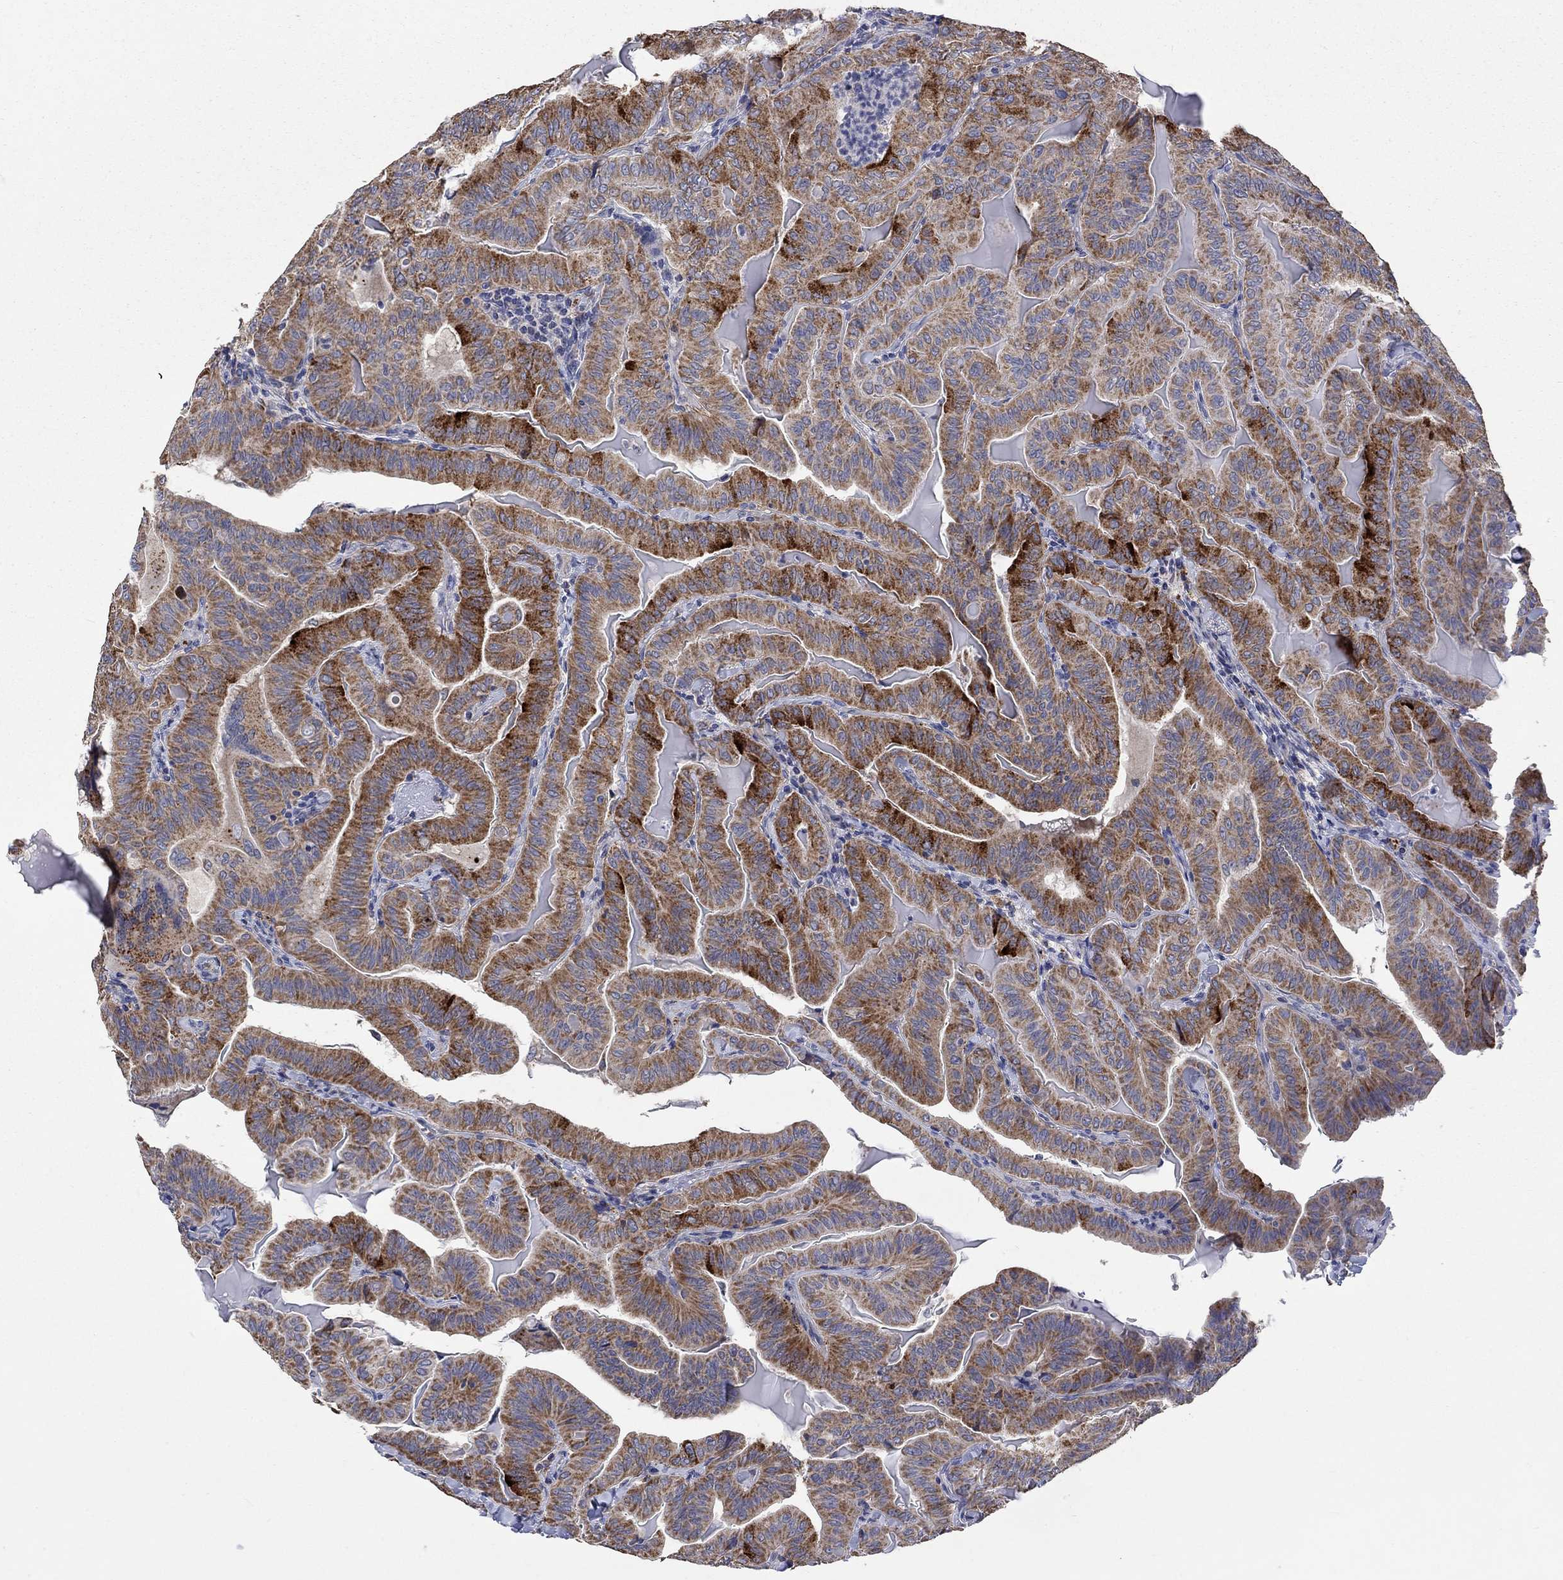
{"staining": {"intensity": "strong", "quantity": "25%-75%", "location": "cytoplasmic/membranous"}, "tissue": "thyroid cancer", "cell_type": "Tumor cells", "image_type": "cancer", "snomed": [{"axis": "morphology", "description": "Papillary adenocarcinoma, NOS"}, {"axis": "topography", "description": "Thyroid gland"}], "caption": "Immunohistochemical staining of human thyroid cancer (papillary adenocarcinoma) exhibits strong cytoplasmic/membranous protein staining in approximately 25%-75% of tumor cells. (DAB = brown stain, brightfield microscopy at high magnification).", "gene": "UGT8", "patient": {"sex": "female", "age": 68}}